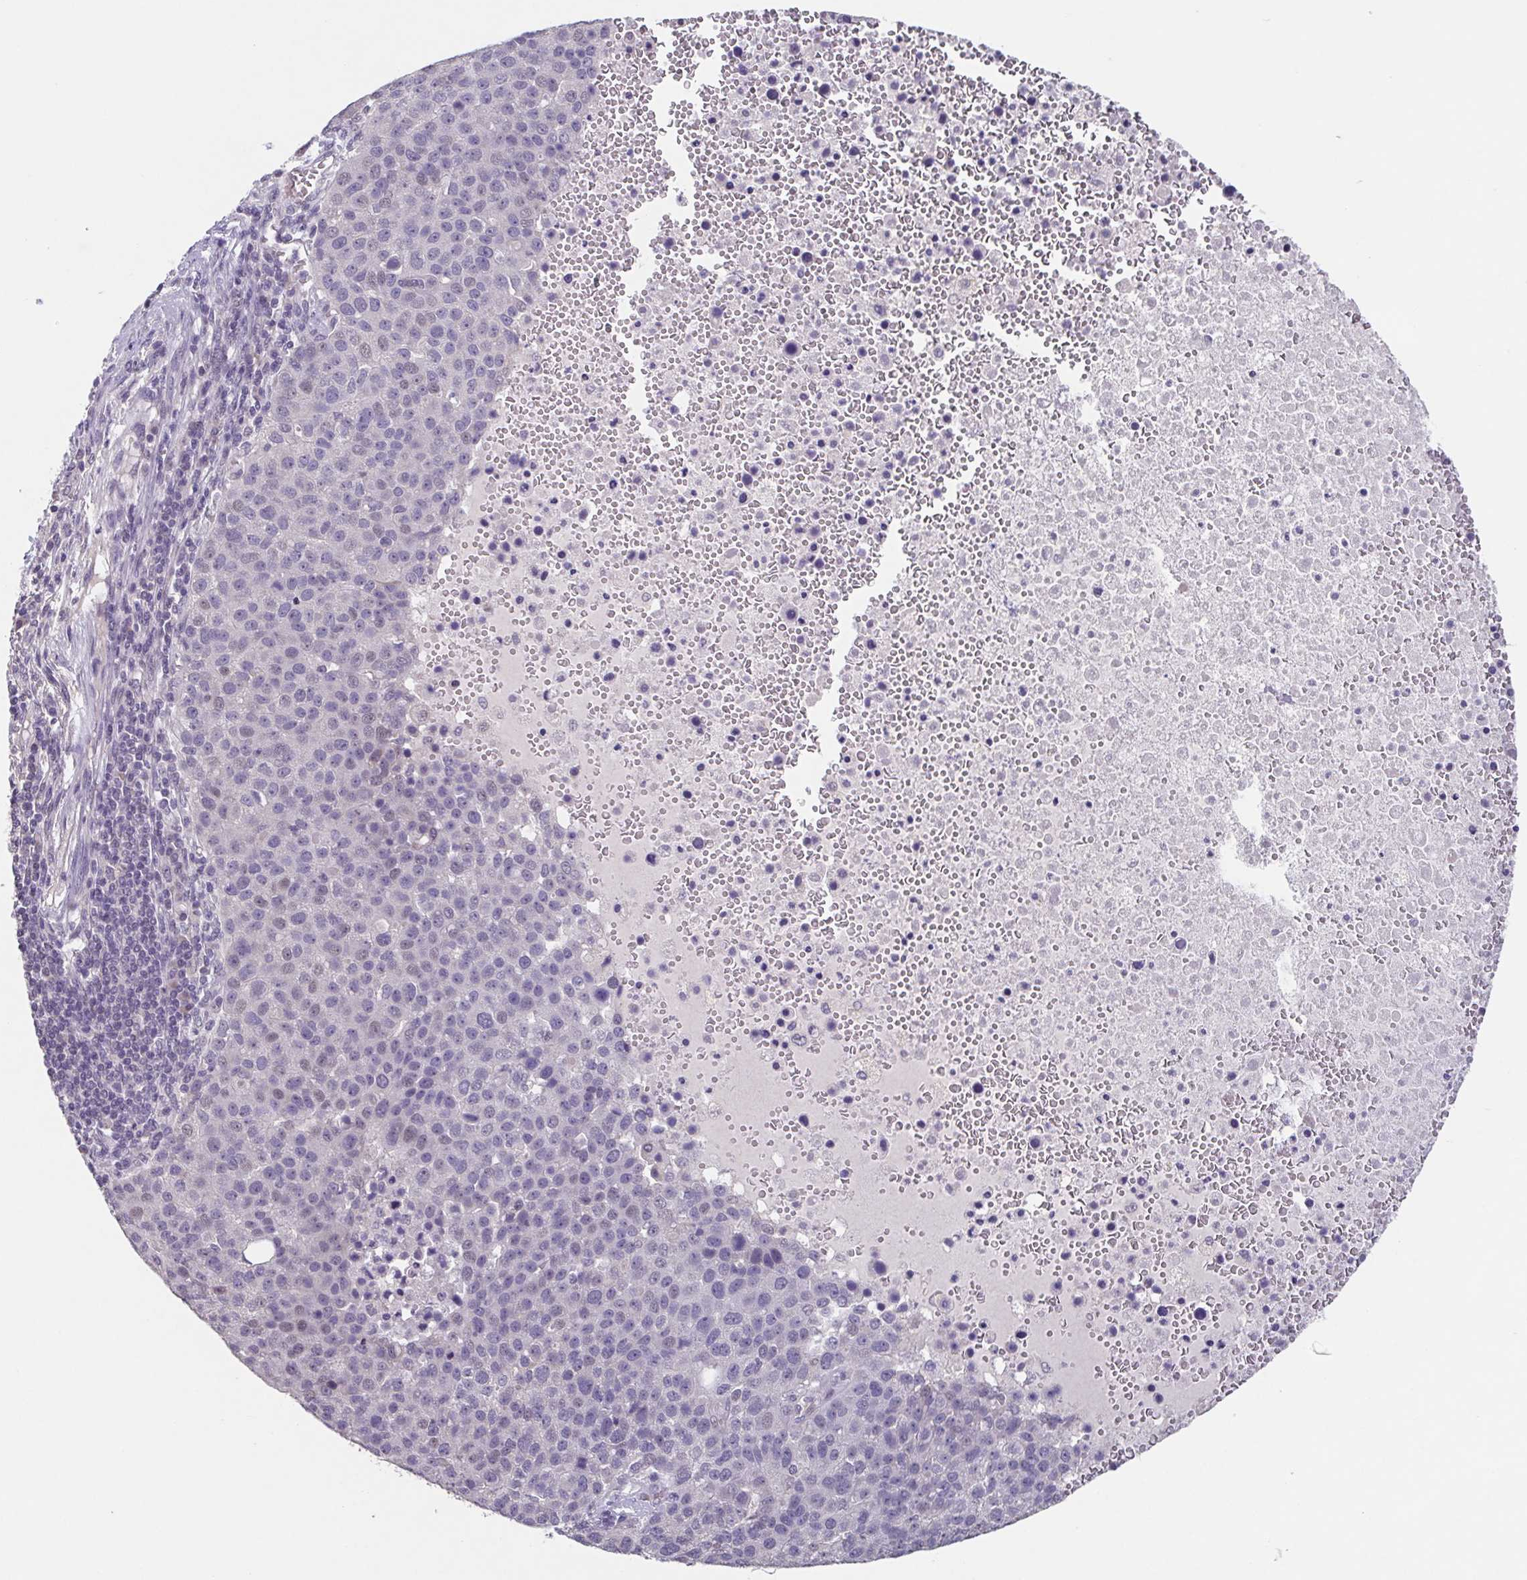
{"staining": {"intensity": "negative", "quantity": "none", "location": "none"}, "tissue": "pancreatic cancer", "cell_type": "Tumor cells", "image_type": "cancer", "snomed": [{"axis": "morphology", "description": "Adenocarcinoma, NOS"}, {"axis": "topography", "description": "Pancreas"}], "caption": "Immunohistochemistry (IHC) micrograph of human pancreatic adenocarcinoma stained for a protein (brown), which displays no staining in tumor cells.", "gene": "GHRL", "patient": {"sex": "female", "age": 61}}